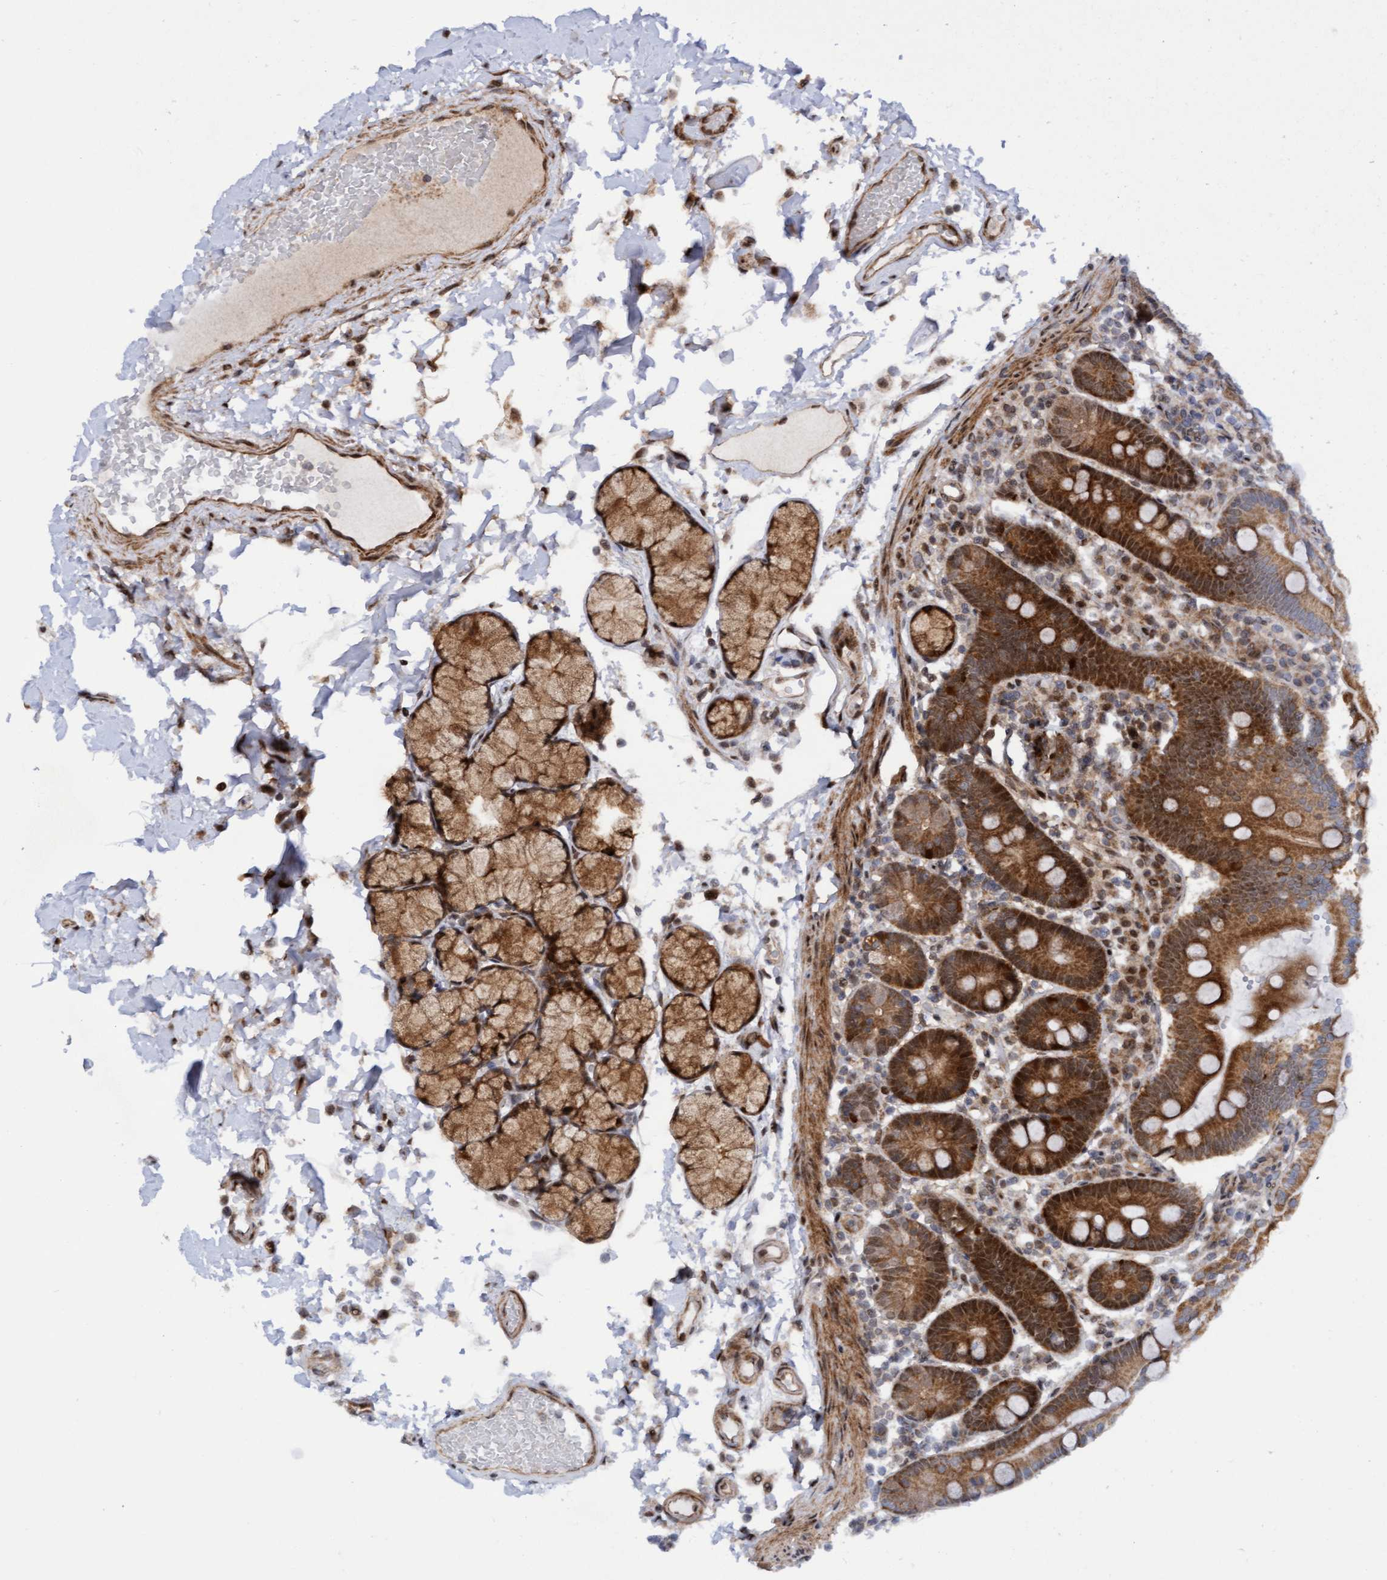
{"staining": {"intensity": "strong", "quantity": ">75%", "location": "cytoplasmic/membranous"}, "tissue": "duodenum", "cell_type": "Glandular cells", "image_type": "normal", "snomed": [{"axis": "morphology", "description": "Normal tissue, NOS"}, {"axis": "topography", "description": "Small intestine, NOS"}], "caption": "DAB immunohistochemical staining of normal human duodenum exhibits strong cytoplasmic/membranous protein staining in about >75% of glandular cells. (Stains: DAB (3,3'-diaminobenzidine) in brown, nuclei in blue, Microscopy: brightfield microscopy at high magnification).", "gene": "ITFG1", "patient": {"sex": "female", "age": 71}}